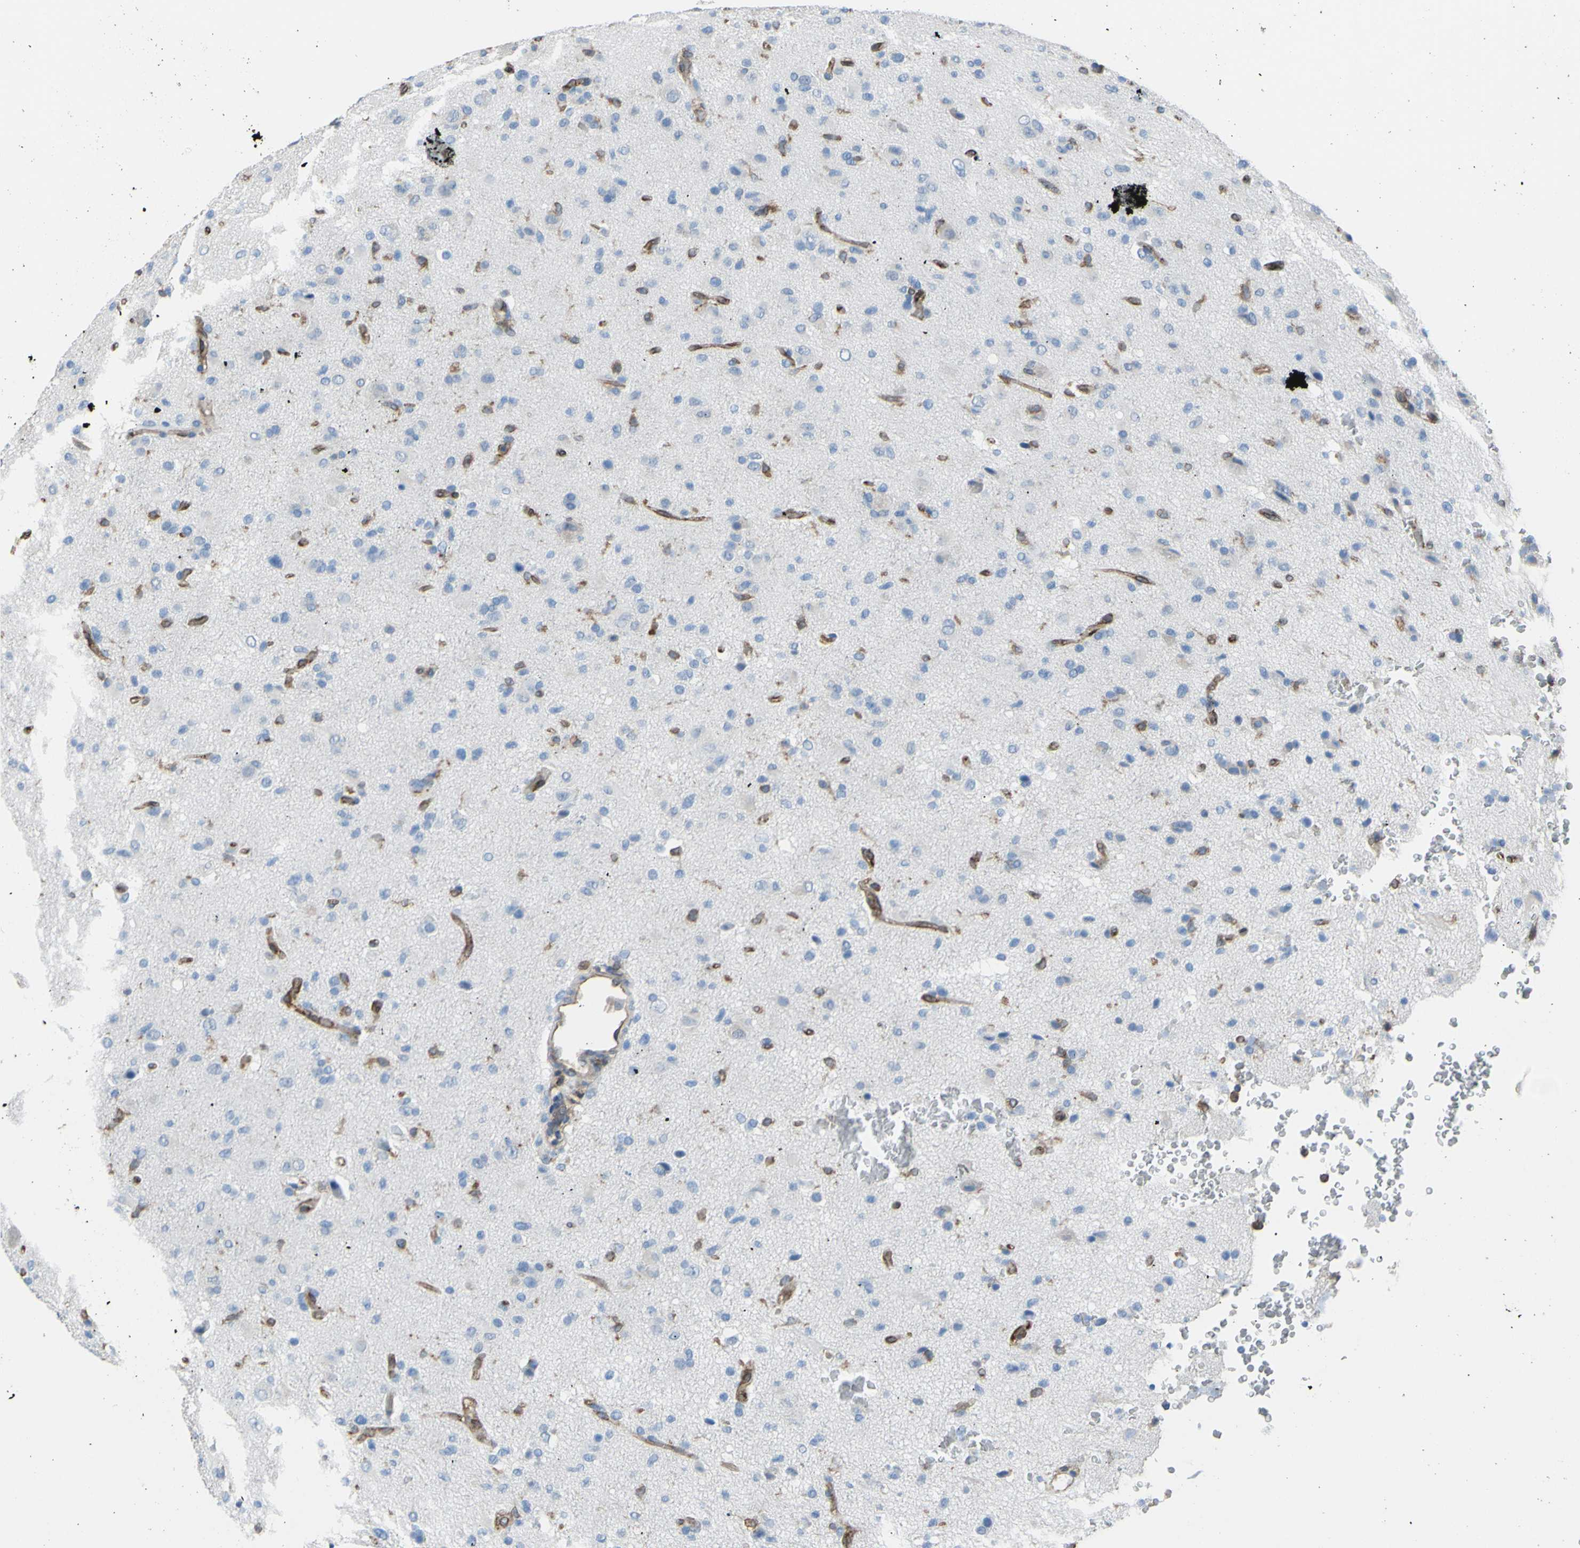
{"staining": {"intensity": "moderate", "quantity": "<25%", "location": "cytoplasmic/membranous"}, "tissue": "glioma", "cell_type": "Tumor cells", "image_type": "cancer", "snomed": [{"axis": "morphology", "description": "Glioma, malignant, High grade"}, {"axis": "topography", "description": "Brain"}], "caption": "Tumor cells reveal low levels of moderate cytoplasmic/membranous staining in approximately <25% of cells in human glioma.", "gene": "MGST2", "patient": {"sex": "male", "age": 71}}